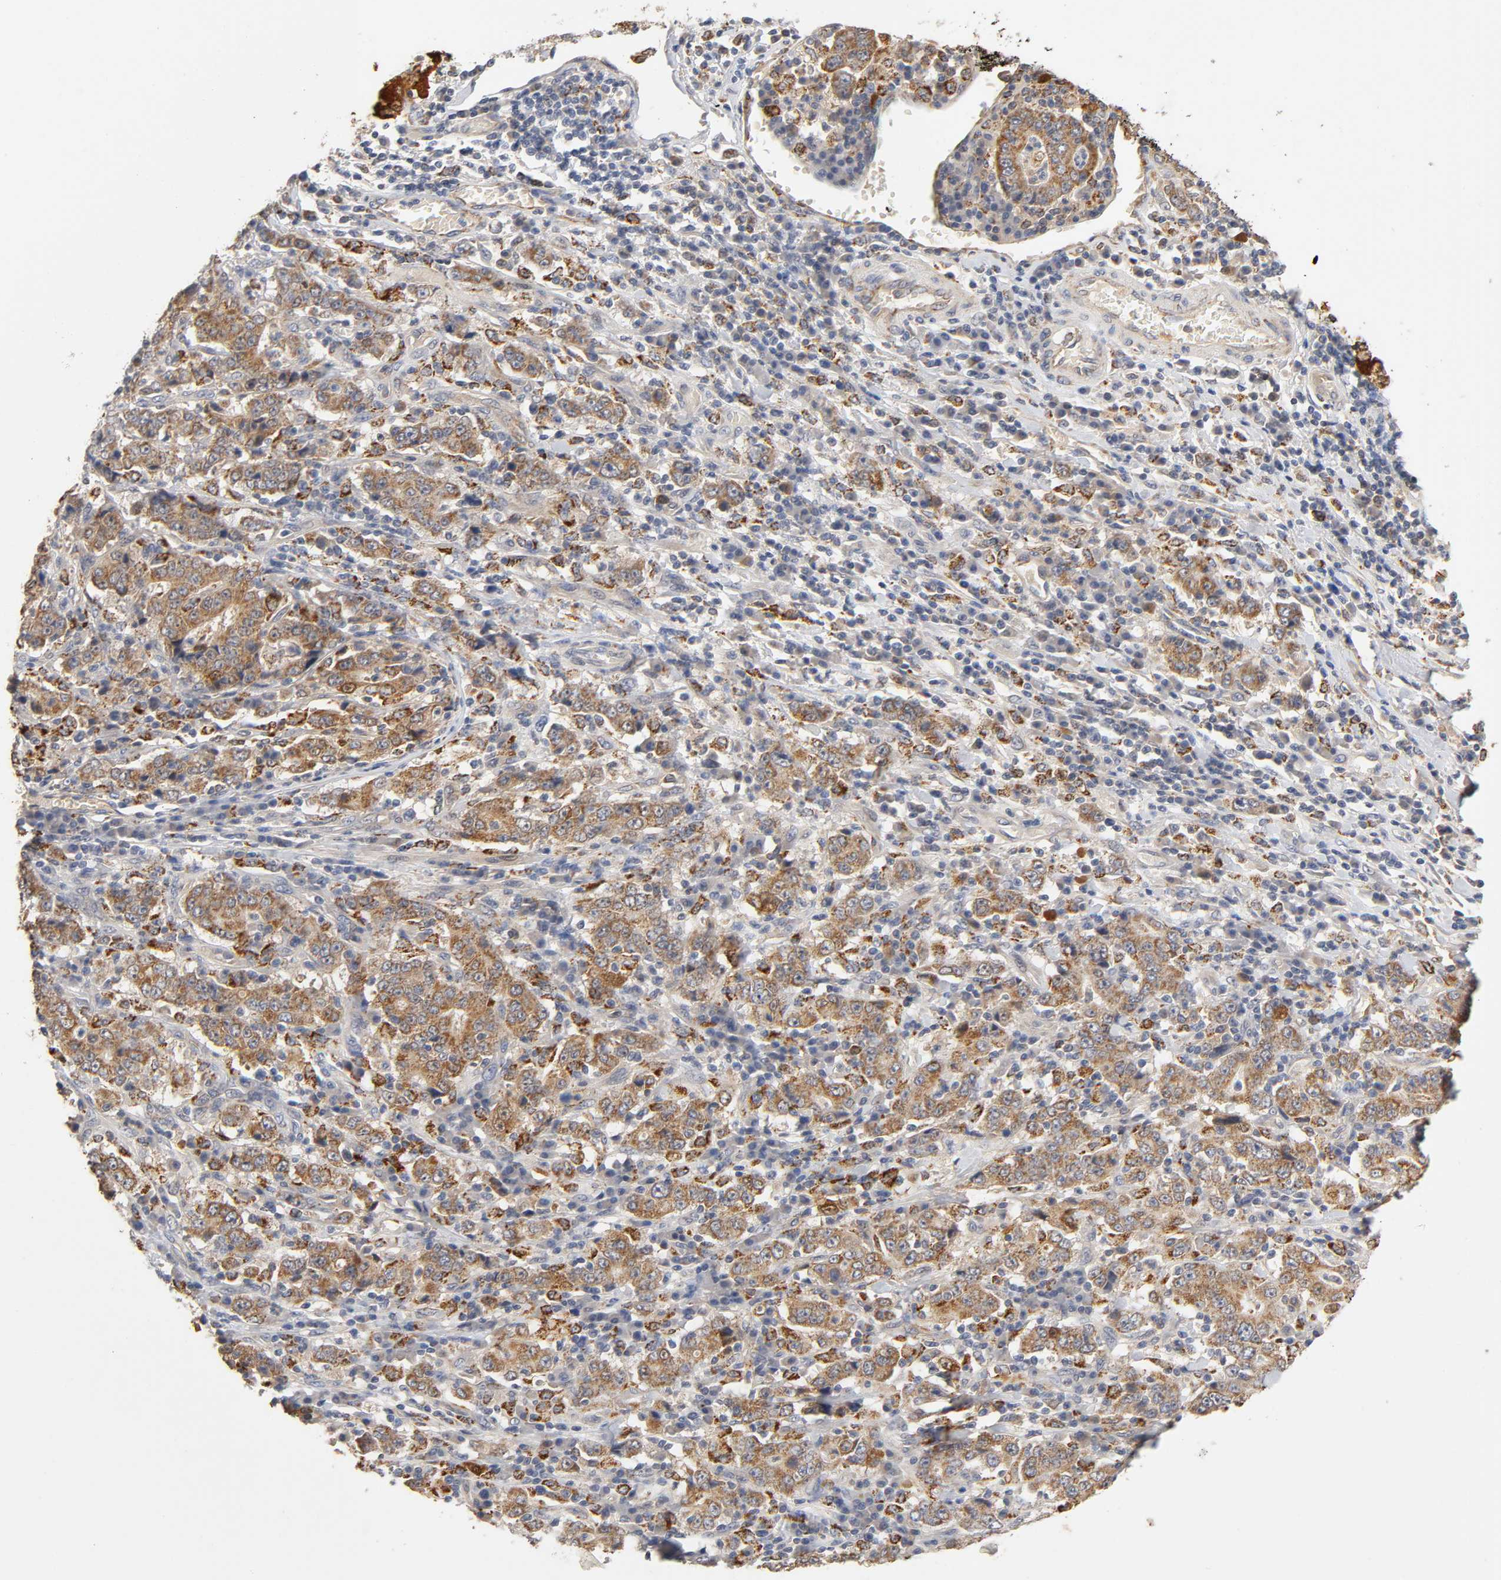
{"staining": {"intensity": "moderate", "quantity": ">75%", "location": "cytoplasmic/membranous"}, "tissue": "stomach cancer", "cell_type": "Tumor cells", "image_type": "cancer", "snomed": [{"axis": "morphology", "description": "Normal tissue, NOS"}, {"axis": "morphology", "description": "Adenocarcinoma, NOS"}, {"axis": "topography", "description": "Stomach, upper"}, {"axis": "topography", "description": "Stomach"}], "caption": "Human stomach adenocarcinoma stained with a protein marker exhibits moderate staining in tumor cells.", "gene": "ISG15", "patient": {"sex": "male", "age": 59}}